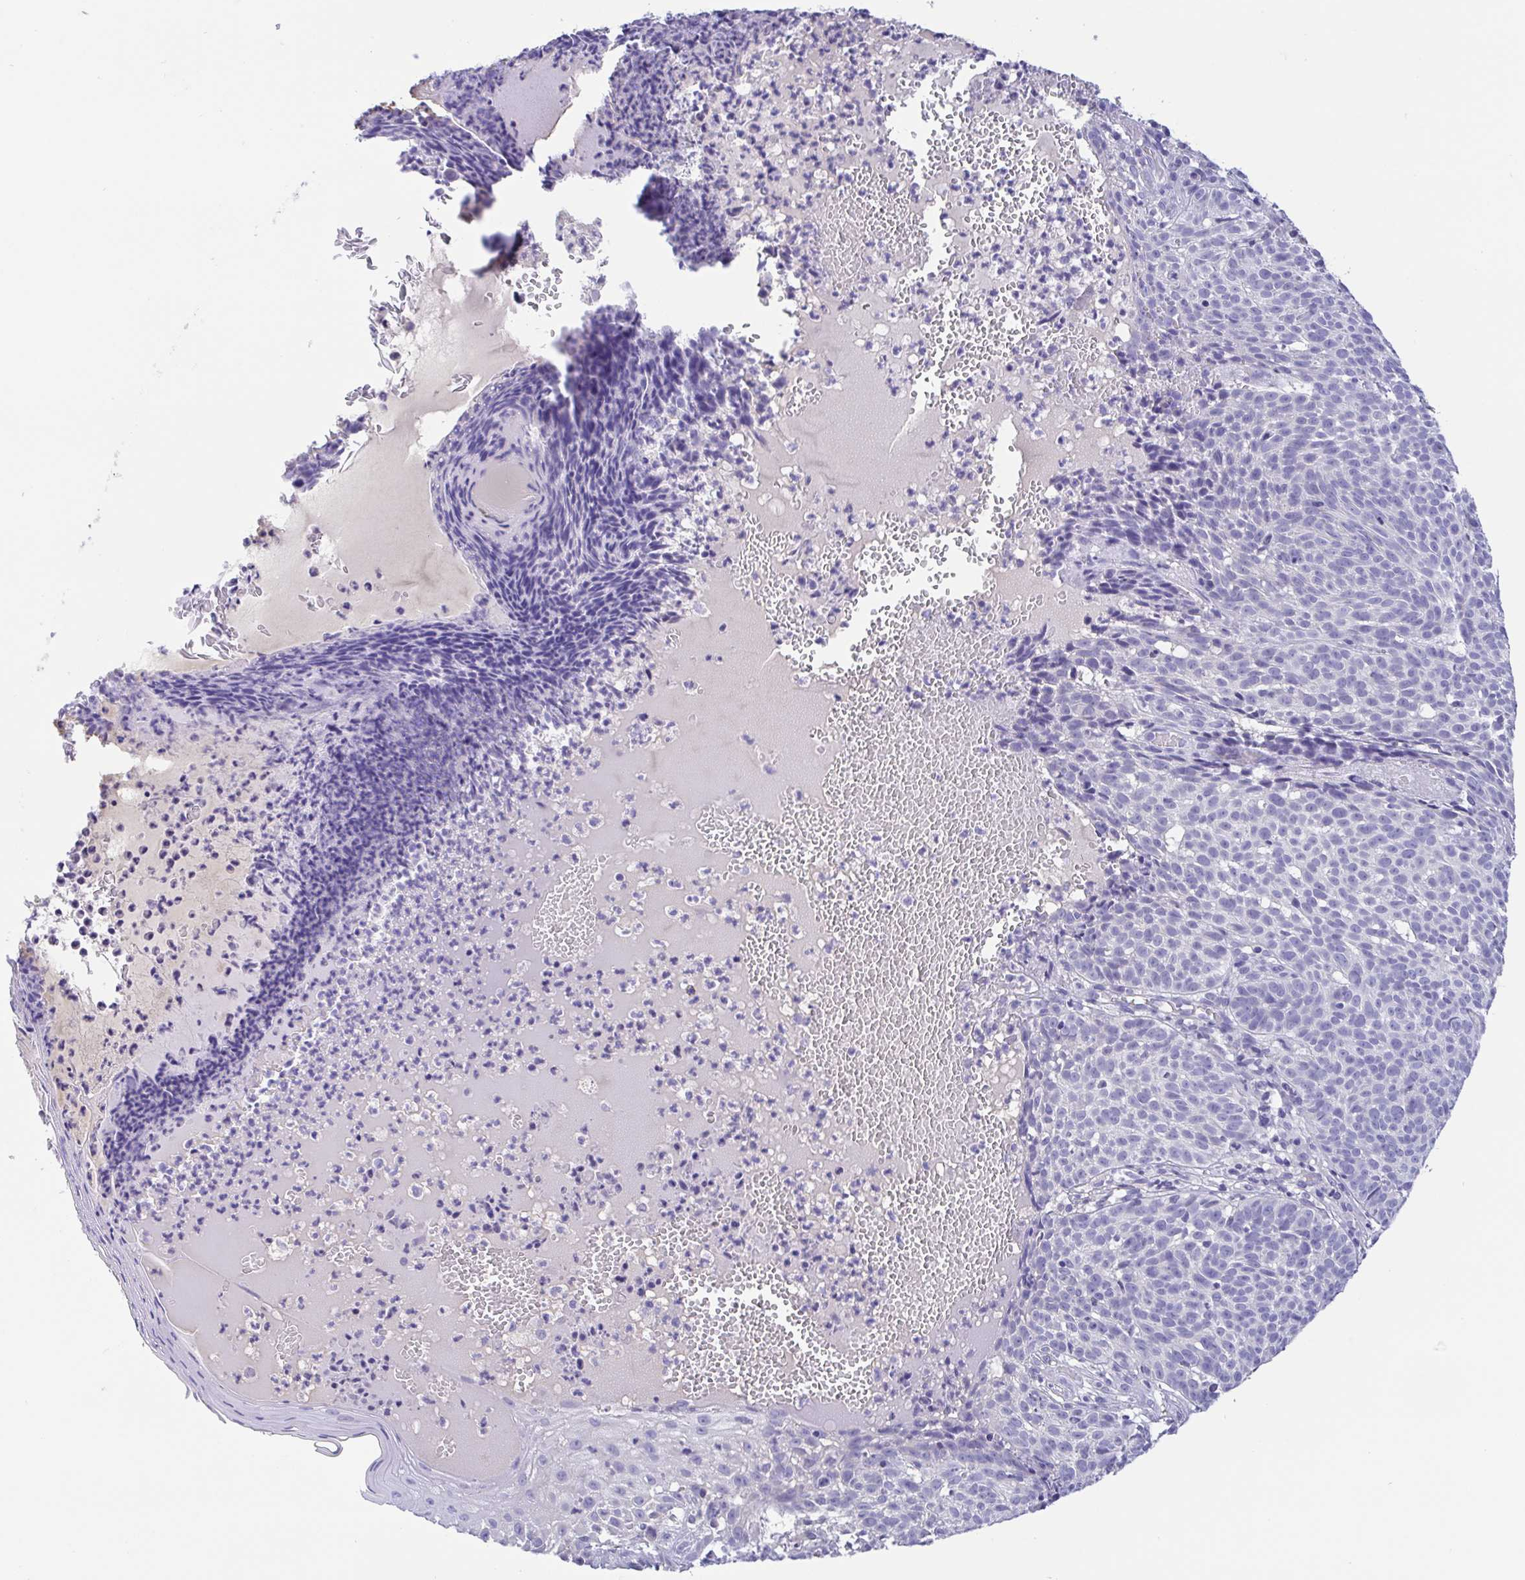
{"staining": {"intensity": "negative", "quantity": "none", "location": "none"}, "tissue": "skin cancer", "cell_type": "Tumor cells", "image_type": "cancer", "snomed": [{"axis": "morphology", "description": "Basal cell carcinoma"}, {"axis": "topography", "description": "Skin"}], "caption": "Tumor cells are negative for brown protein staining in skin basal cell carcinoma.", "gene": "TREH", "patient": {"sex": "male", "age": 90}}